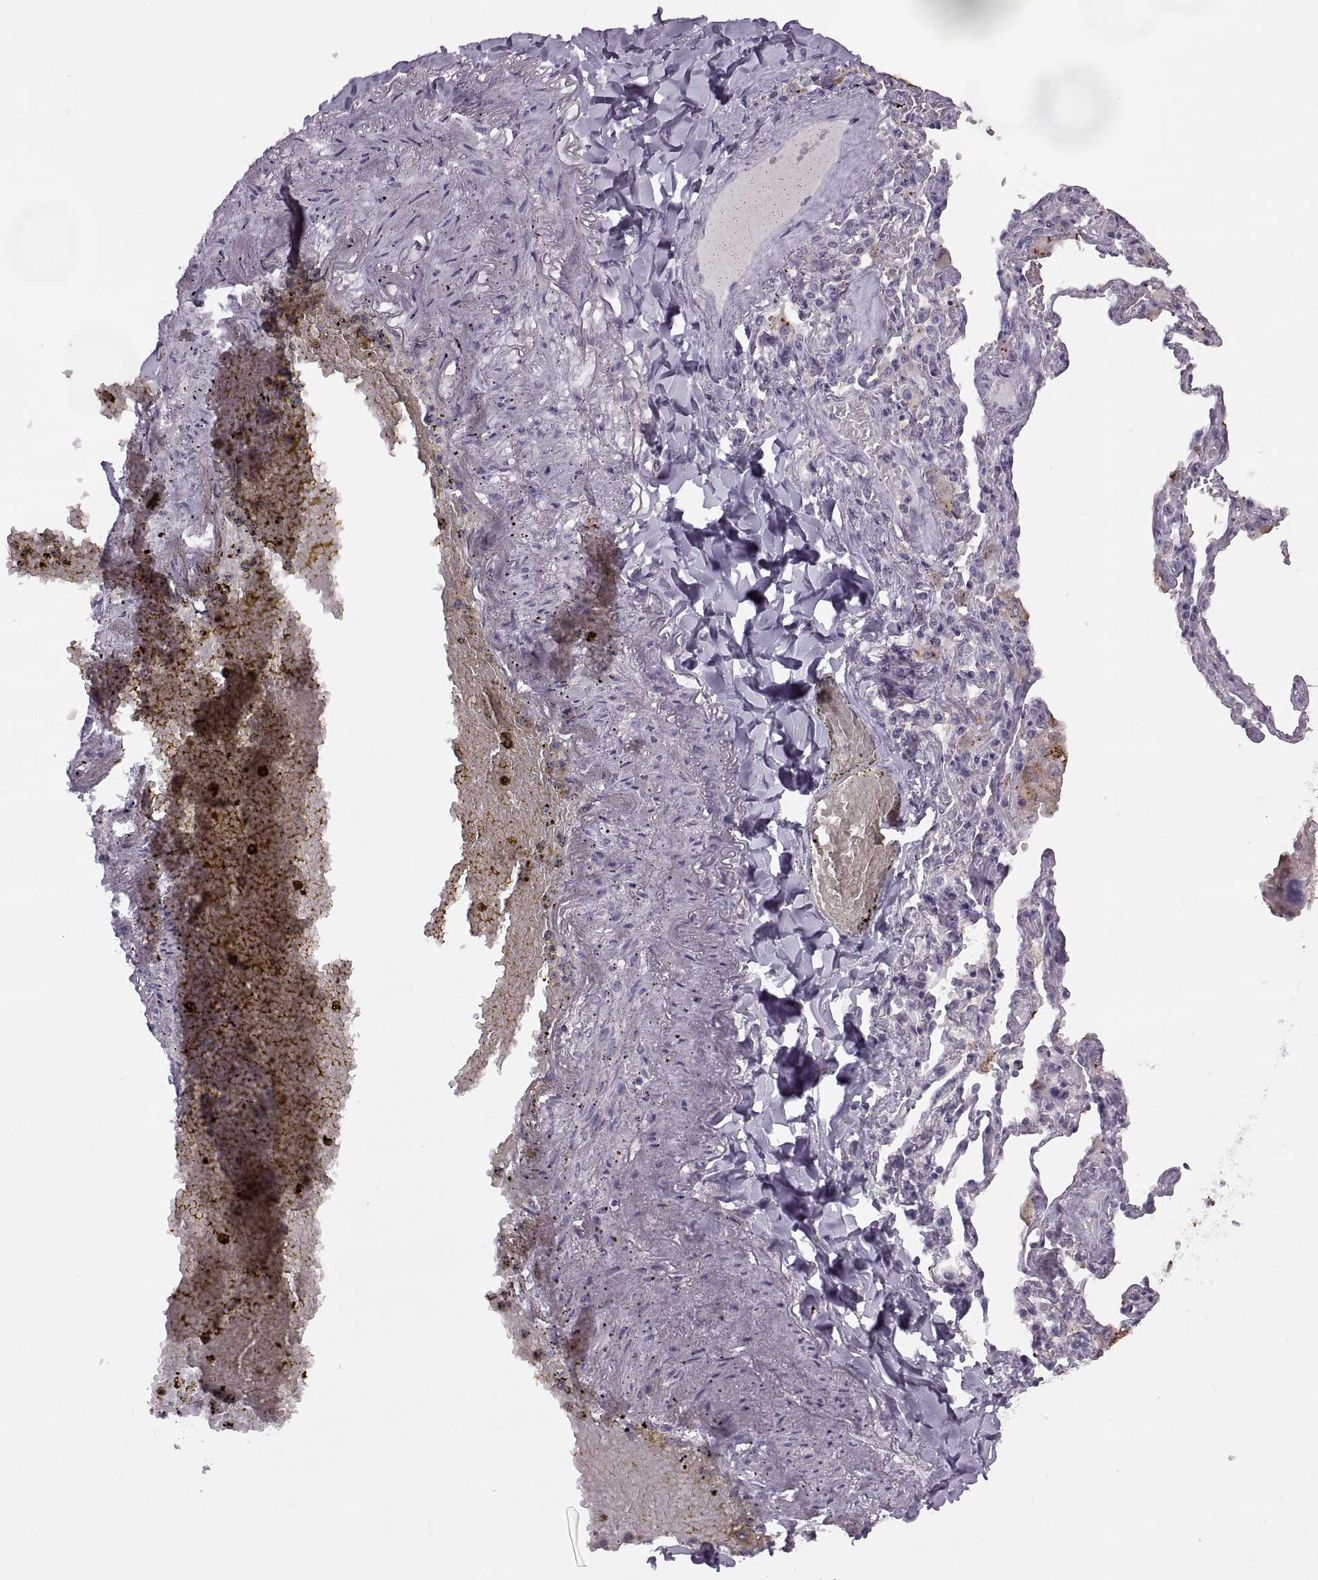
{"staining": {"intensity": "negative", "quantity": "none", "location": "none"}, "tissue": "lung cancer", "cell_type": "Tumor cells", "image_type": "cancer", "snomed": [{"axis": "morphology", "description": "Adenocarcinoma, NOS"}, {"axis": "topography", "description": "Lung"}], "caption": "Immunohistochemistry micrograph of lung cancer (adenocarcinoma) stained for a protein (brown), which exhibits no positivity in tumor cells.", "gene": "H2AP", "patient": {"sex": "male", "age": 64}}